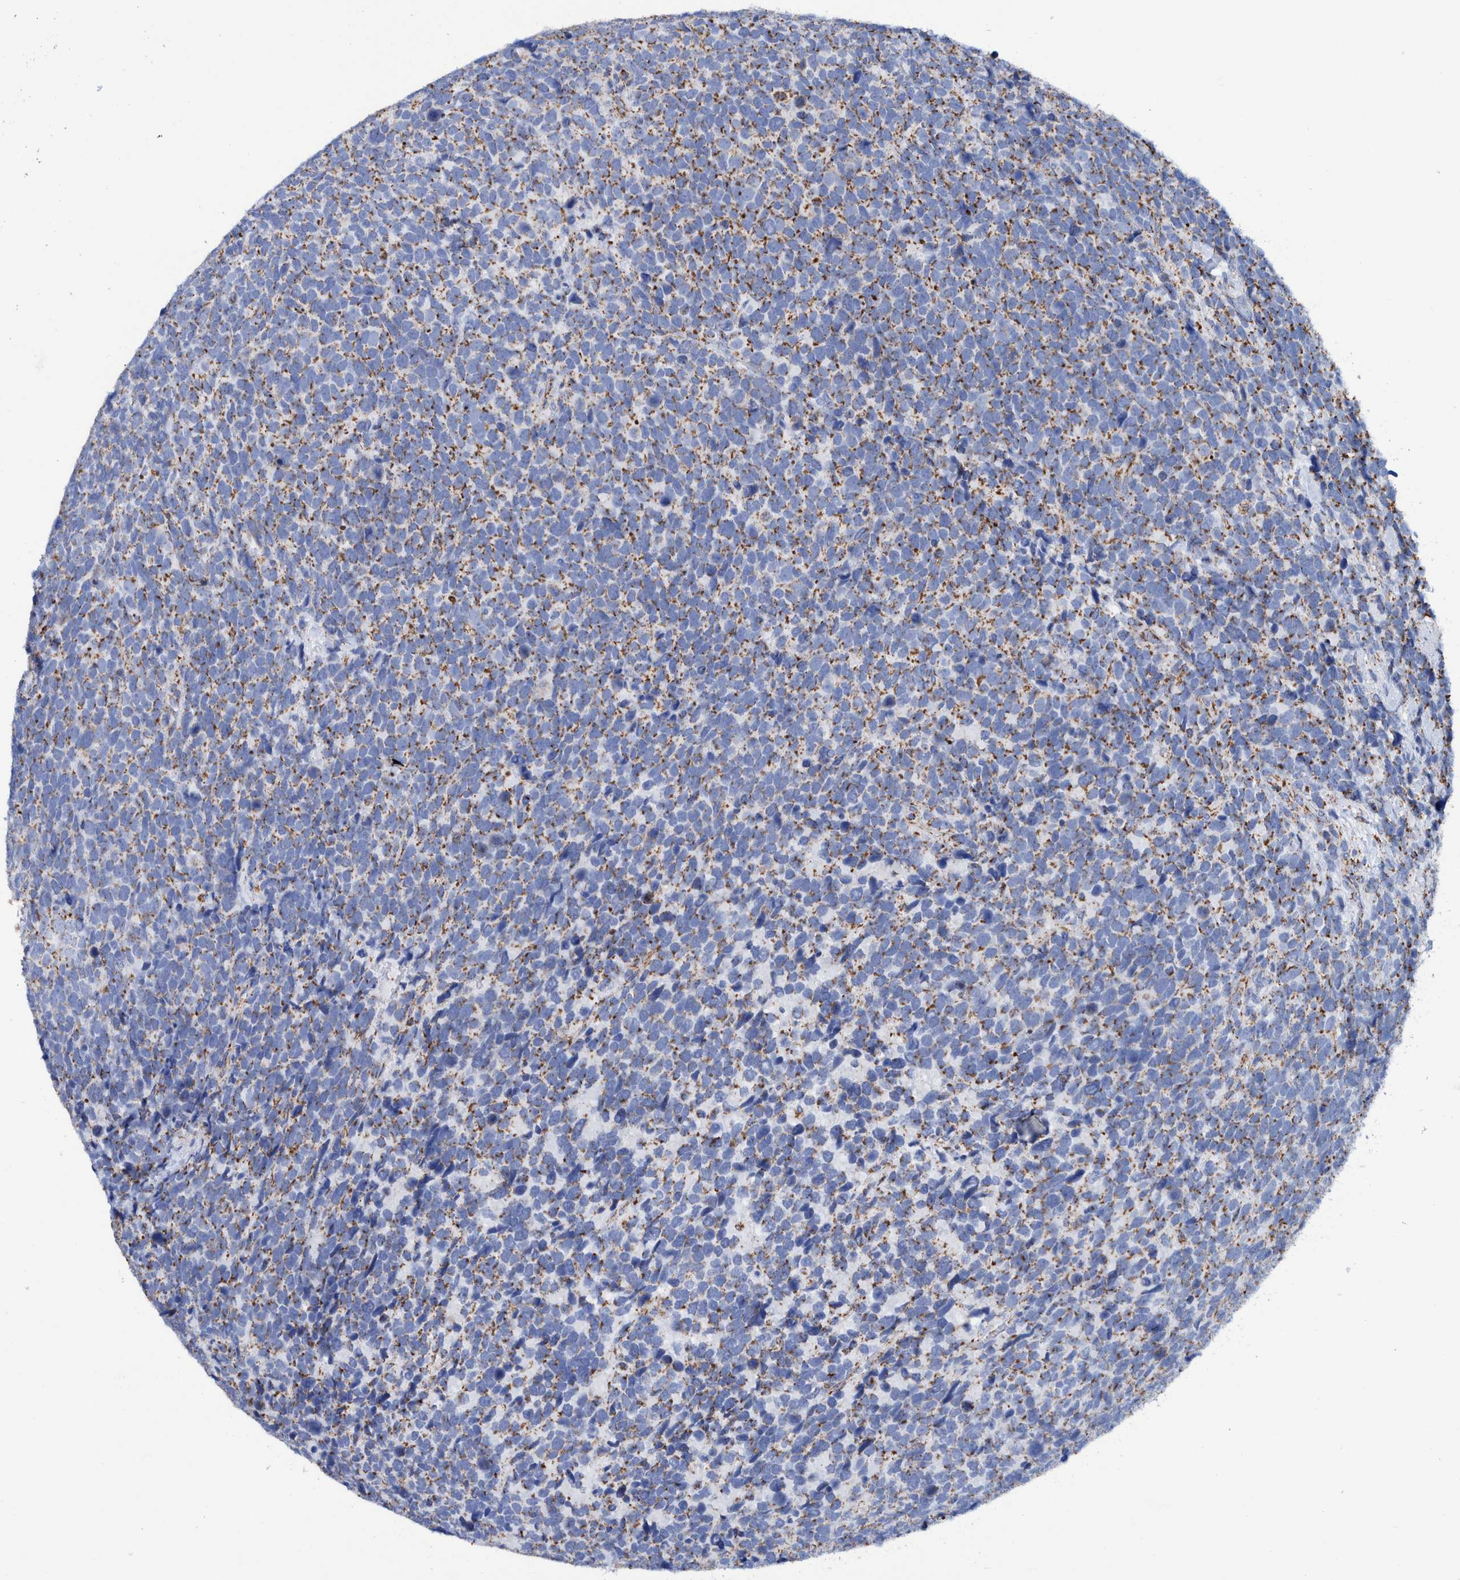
{"staining": {"intensity": "weak", "quantity": ">75%", "location": "cytoplasmic/membranous"}, "tissue": "urothelial cancer", "cell_type": "Tumor cells", "image_type": "cancer", "snomed": [{"axis": "morphology", "description": "Urothelial carcinoma, High grade"}, {"axis": "topography", "description": "Urinary bladder"}], "caption": "Urothelial cancer stained with a protein marker shows weak staining in tumor cells.", "gene": "DECR1", "patient": {"sex": "female", "age": 82}}